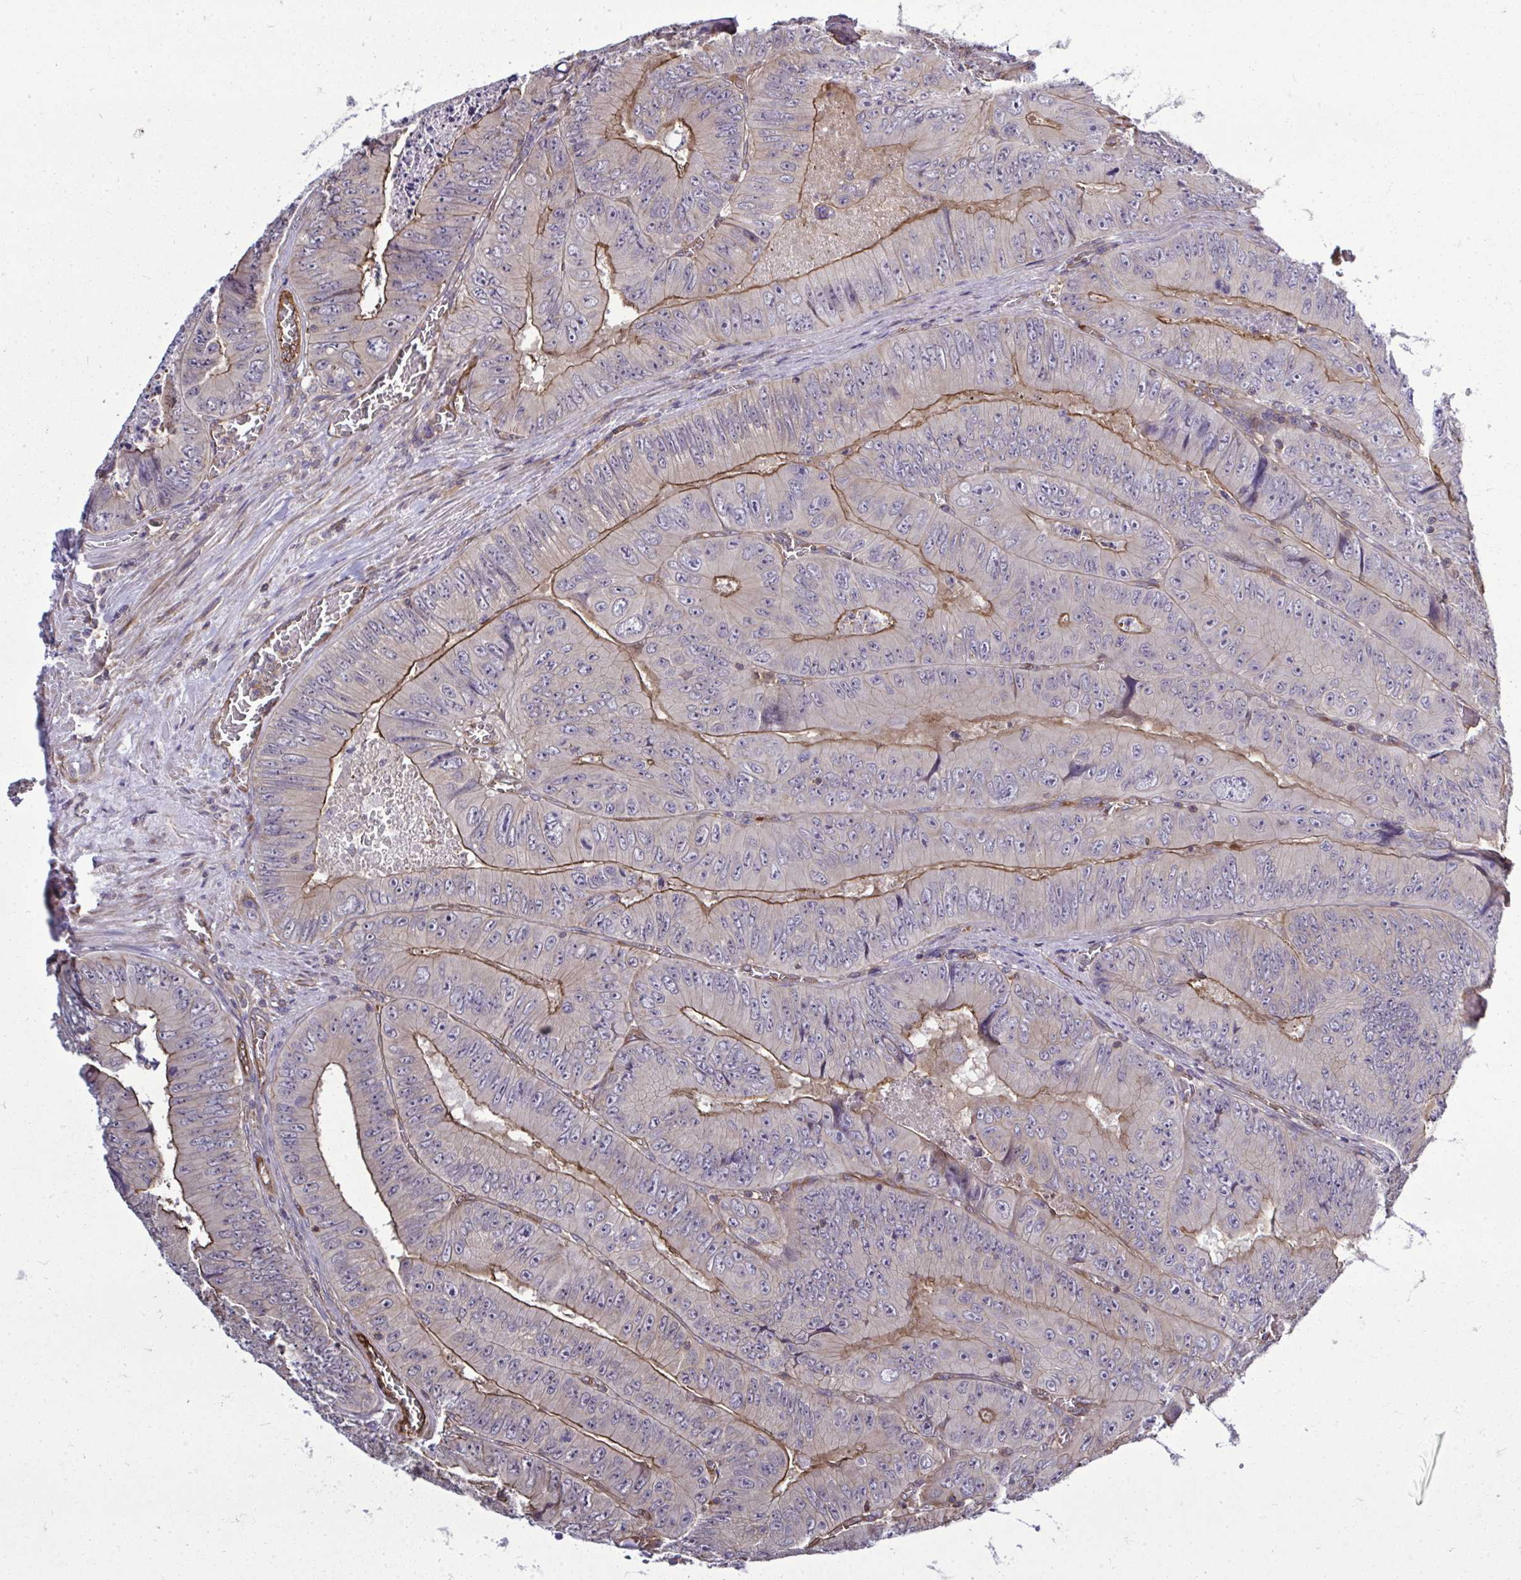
{"staining": {"intensity": "moderate", "quantity": "25%-75%", "location": "cytoplasmic/membranous"}, "tissue": "colorectal cancer", "cell_type": "Tumor cells", "image_type": "cancer", "snomed": [{"axis": "morphology", "description": "Adenocarcinoma, NOS"}, {"axis": "topography", "description": "Colon"}], "caption": "Immunohistochemical staining of adenocarcinoma (colorectal) exhibits medium levels of moderate cytoplasmic/membranous protein positivity in about 25%-75% of tumor cells.", "gene": "FUT10", "patient": {"sex": "female", "age": 84}}